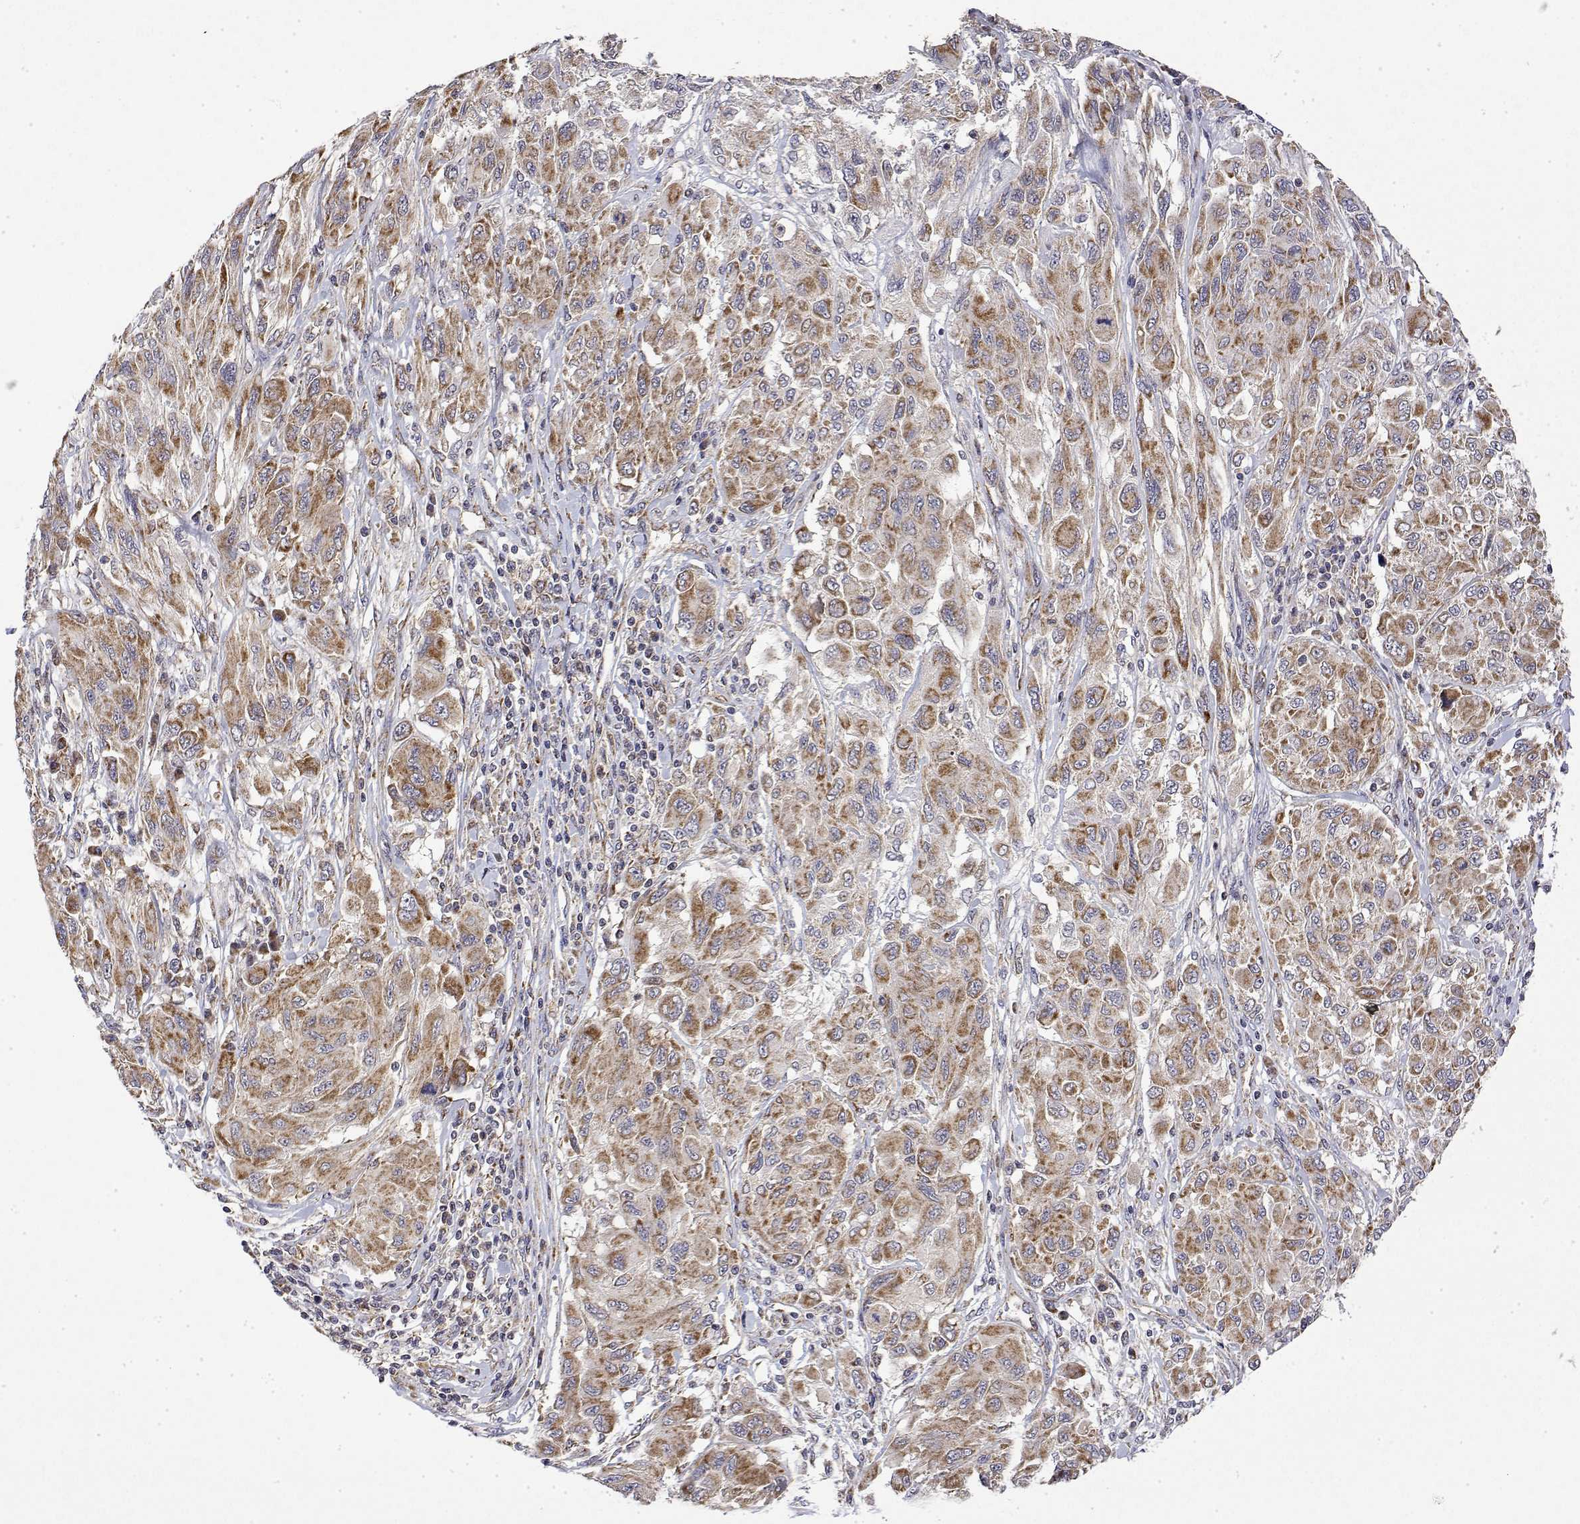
{"staining": {"intensity": "moderate", "quantity": ">75%", "location": "cytoplasmic/membranous"}, "tissue": "melanoma", "cell_type": "Tumor cells", "image_type": "cancer", "snomed": [{"axis": "morphology", "description": "Malignant melanoma, NOS"}, {"axis": "topography", "description": "Skin"}], "caption": "Brown immunohistochemical staining in human melanoma exhibits moderate cytoplasmic/membranous expression in approximately >75% of tumor cells.", "gene": "GADD45GIP1", "patient": {"sex": "female", "age": 91}}